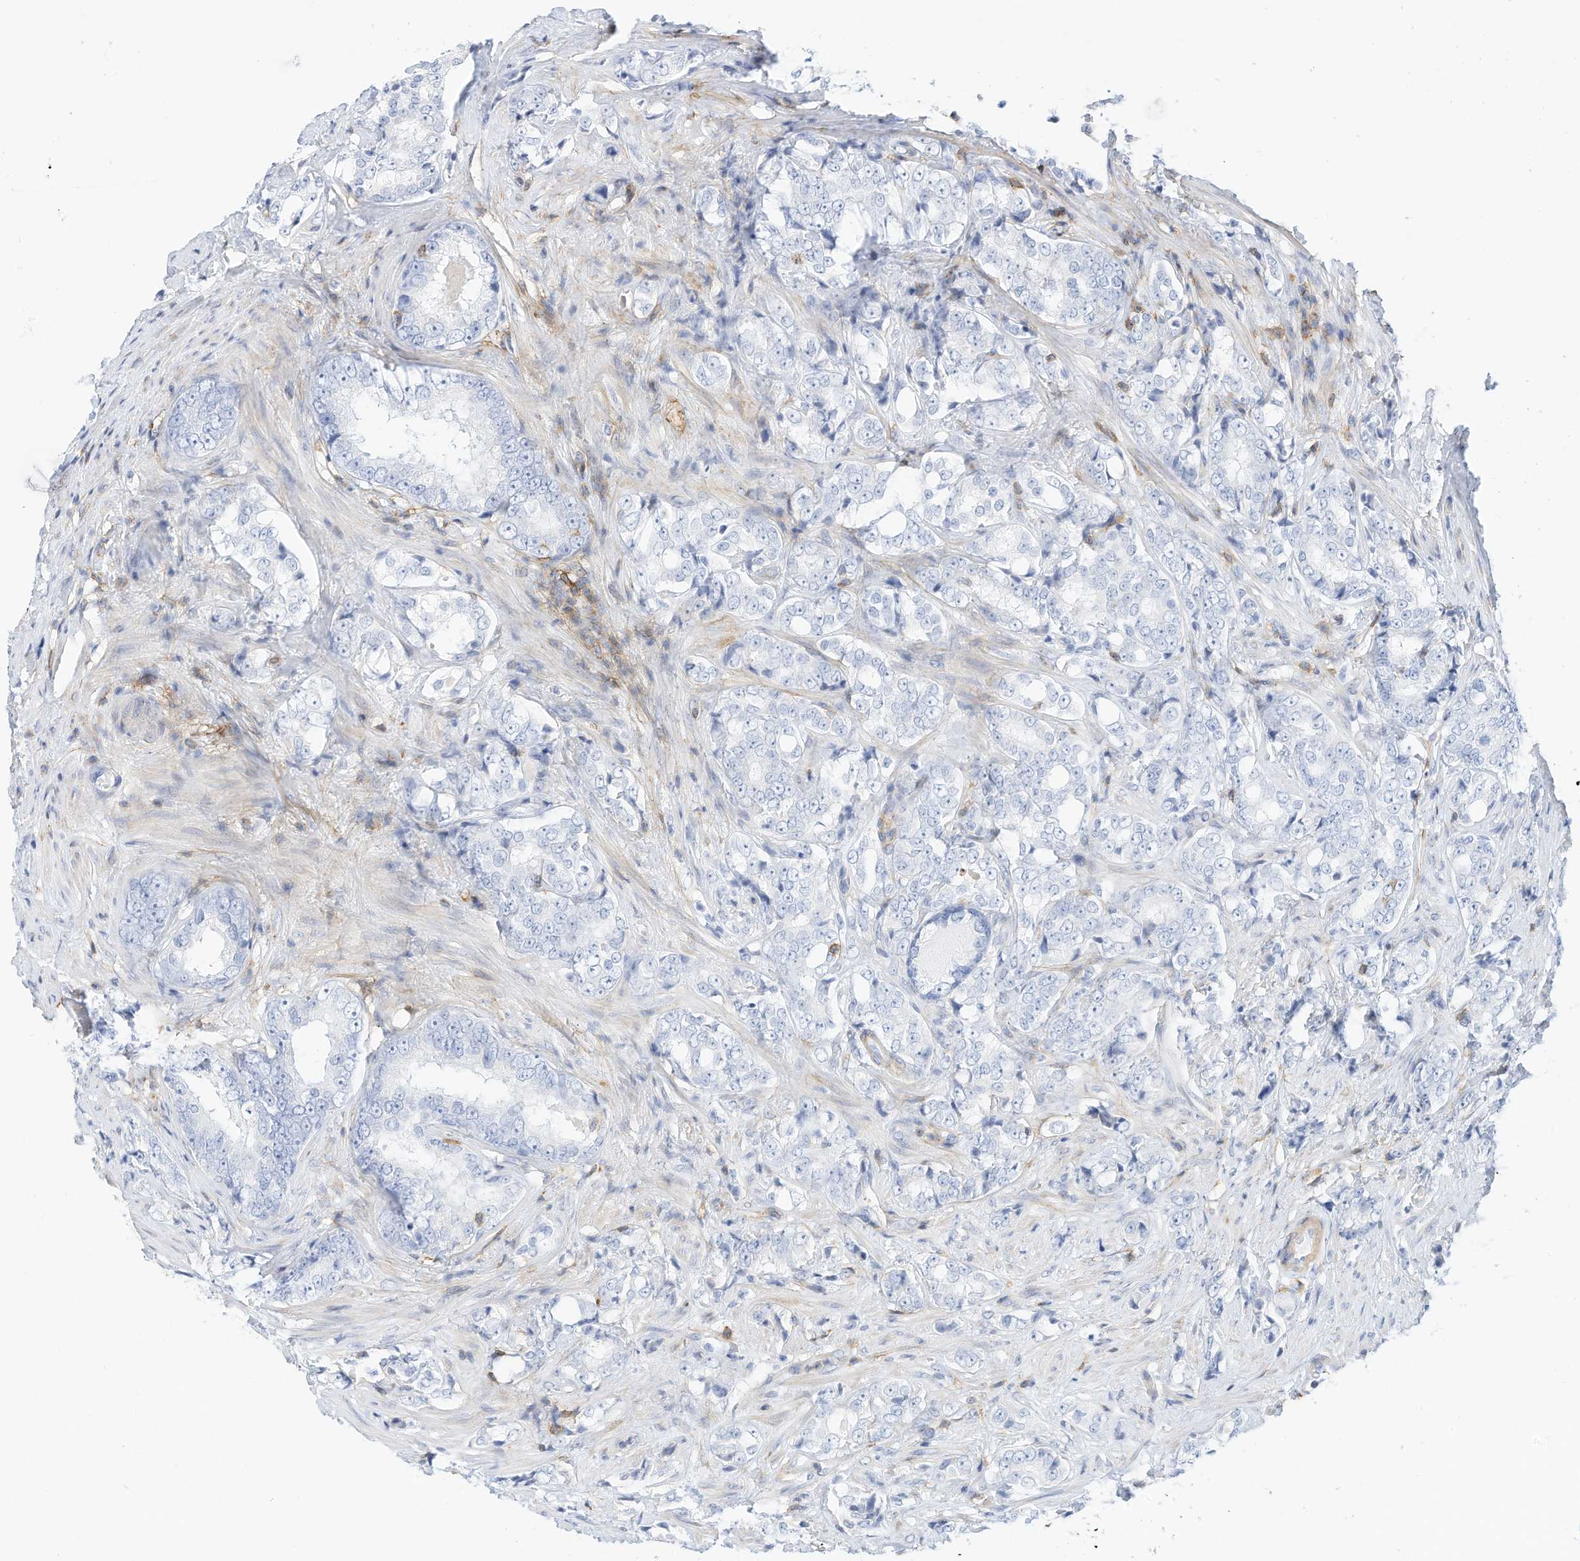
{"staining": {"intensity": "negative", "quantity": "none", "location": "none"}, "tissue": "prostate cancer", "cell_type": "Tumor cells", "image_type": "cancer", "snomed": [{"axis": "morphology", "description": "Adenocarcinoma, High grade"}, {"axis": "topography", "description": "Prostate"}], "caption": "High magnification brightfield microscopy of prostate cancer stained with DAB (3,3'-diaminobenzidine) (brown) and counterstained with hematoxylin (blue): tumor cells show no significant staining.", "gene": "TXNDC9", "patient": {"sex": "male", "age": 66}}